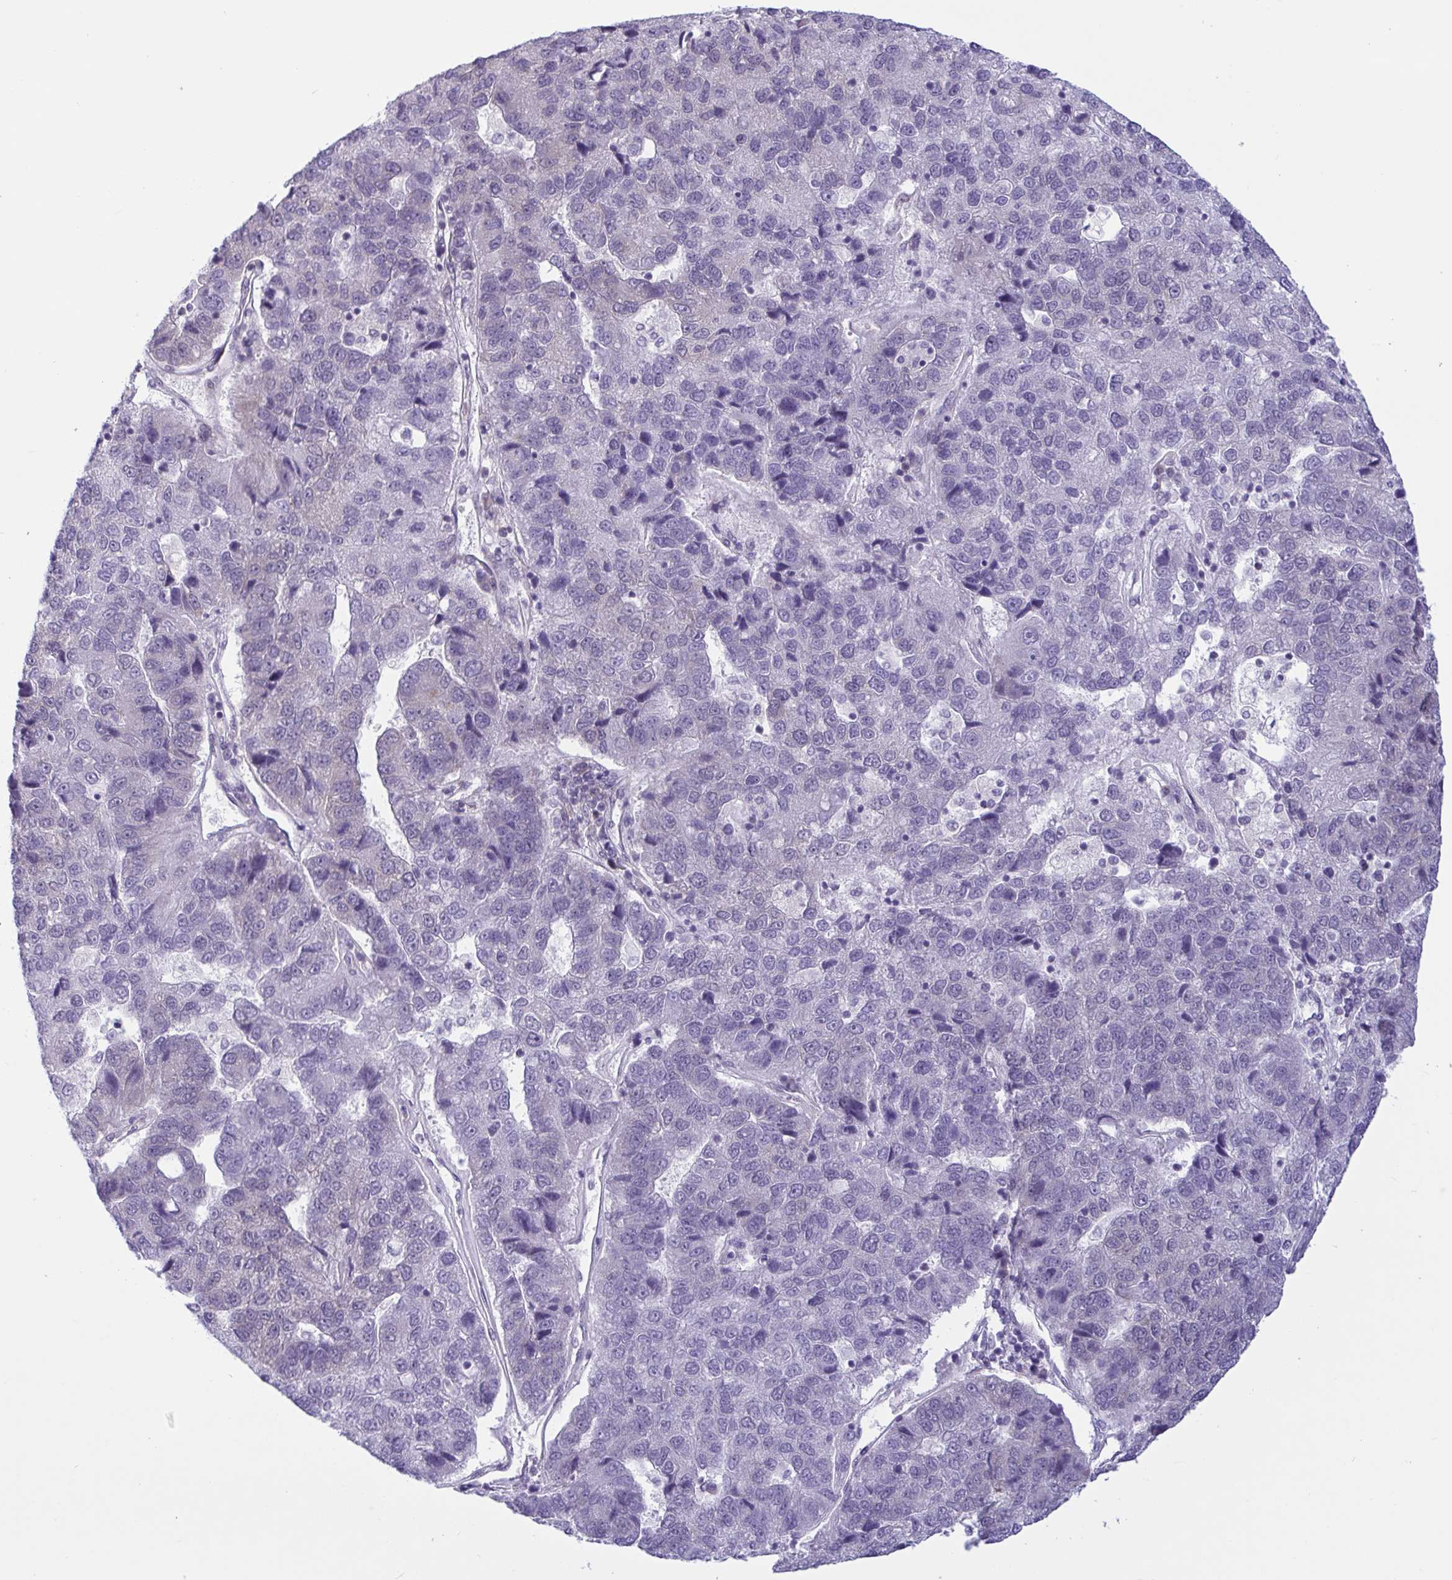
{"staining": {"intensity": "negative", "quantity": "none", "location": "none"}, "tissue": "pancreatic cancer", "cell_type": "Tumor cells", "image_type": "cancer", "snomed": [{"axis": "morphology", "description": "Adenocarcinoma, NOS"}, {"axis": "topography", "description": "Pancreas"}], "caption": "Immunohistochemical staining of human adenocarcinoma (pancreatic) reveals no significant positivity in tumor cells. (Immunohistochemistry, brightfield microscopy, high magnification).", "gene": "CAMLG", "patient": {"sex": "female", "age": 61}}